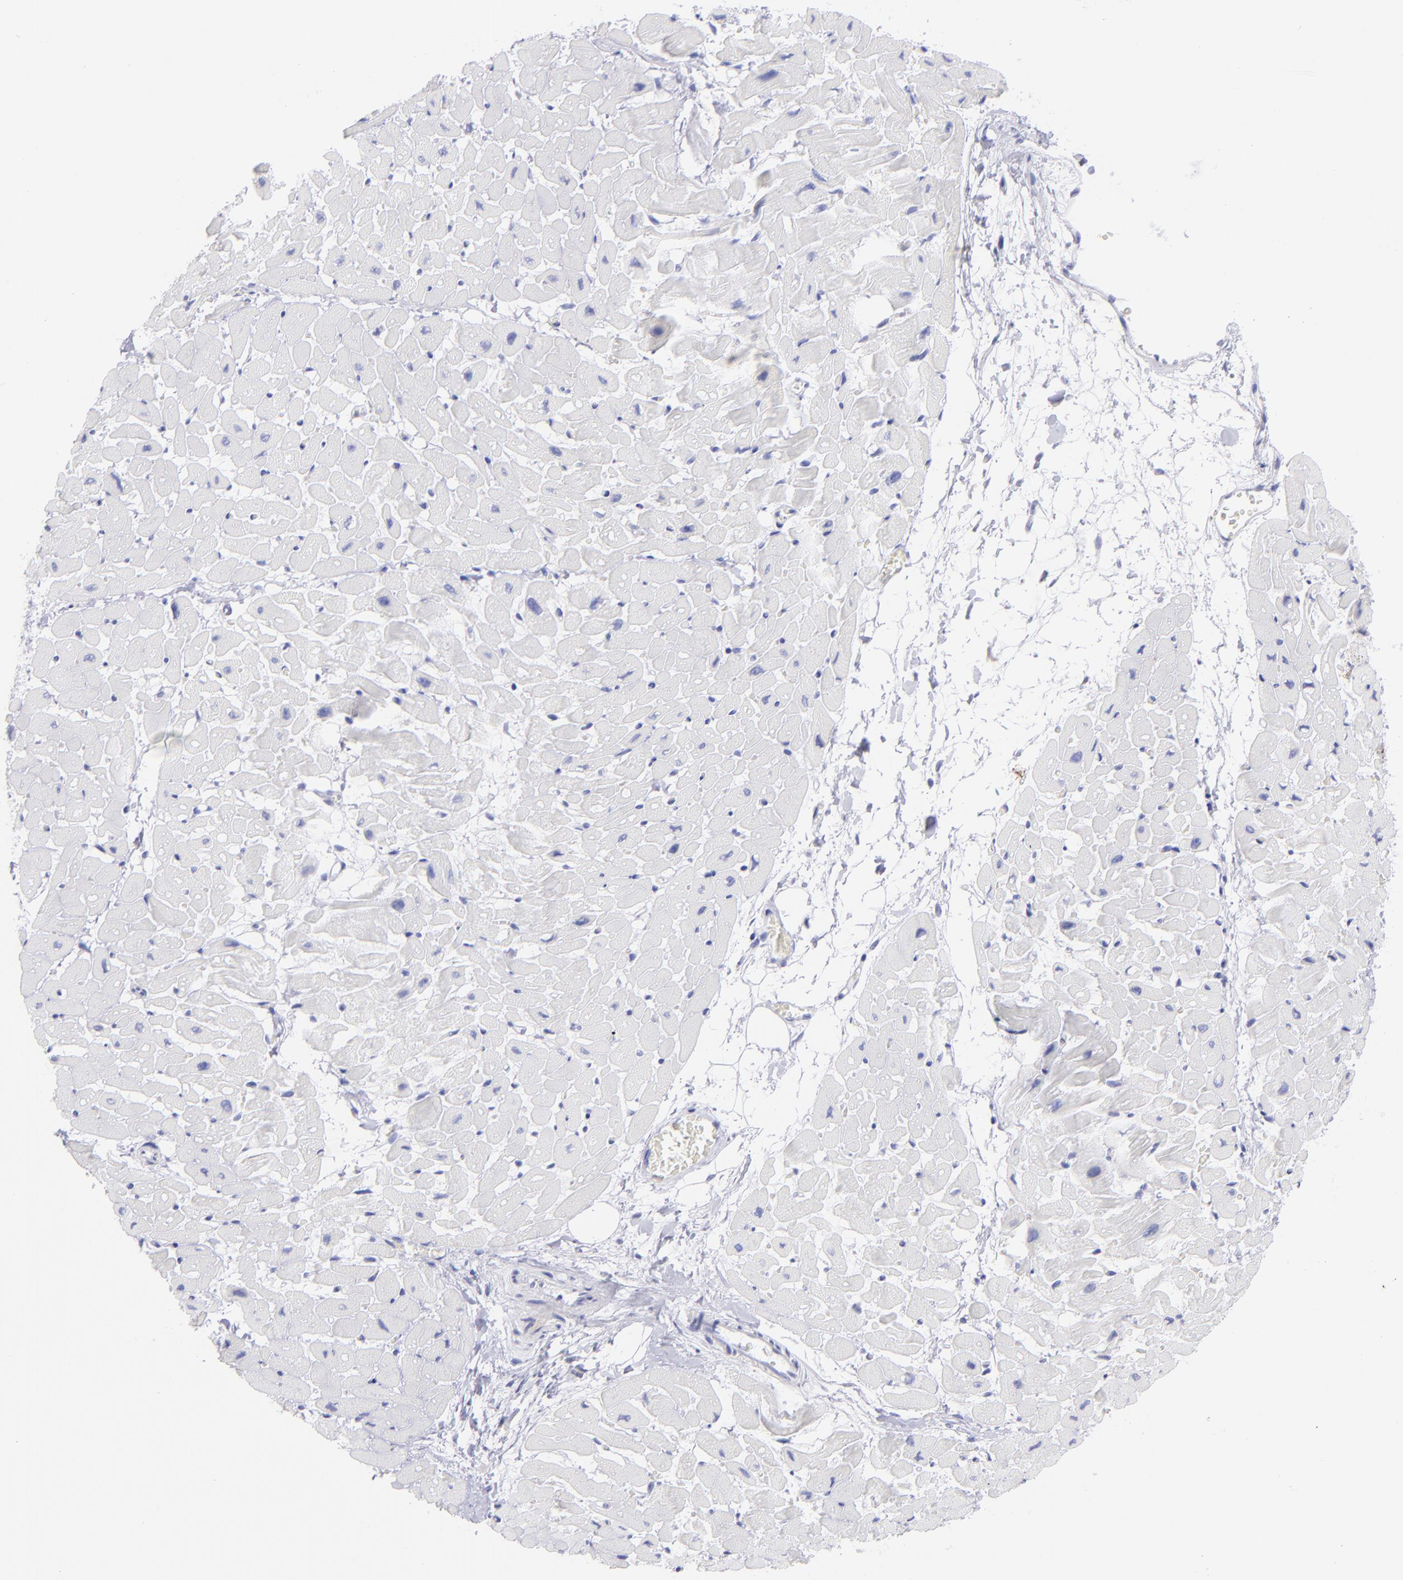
{"staining": {"intensity": "negative", "quantity": "none", "location": "none"}, "tissue": "heart muscle", "cell_type": "Cardiomyocytes", "image_type": "normal", "snomed": [{"axis": "morphology", "description": "Normal tissue, NOS"}, {"axis": "topography", "description": "Heart"}], "caption": "Immunohistochemistry micrograph of unremarkable human heart muscle stained for a protein (brown), which reveals no staining in cardiomyocytes.", "gene": "PIP", "patient": {"sex": "male", "age": 45}}